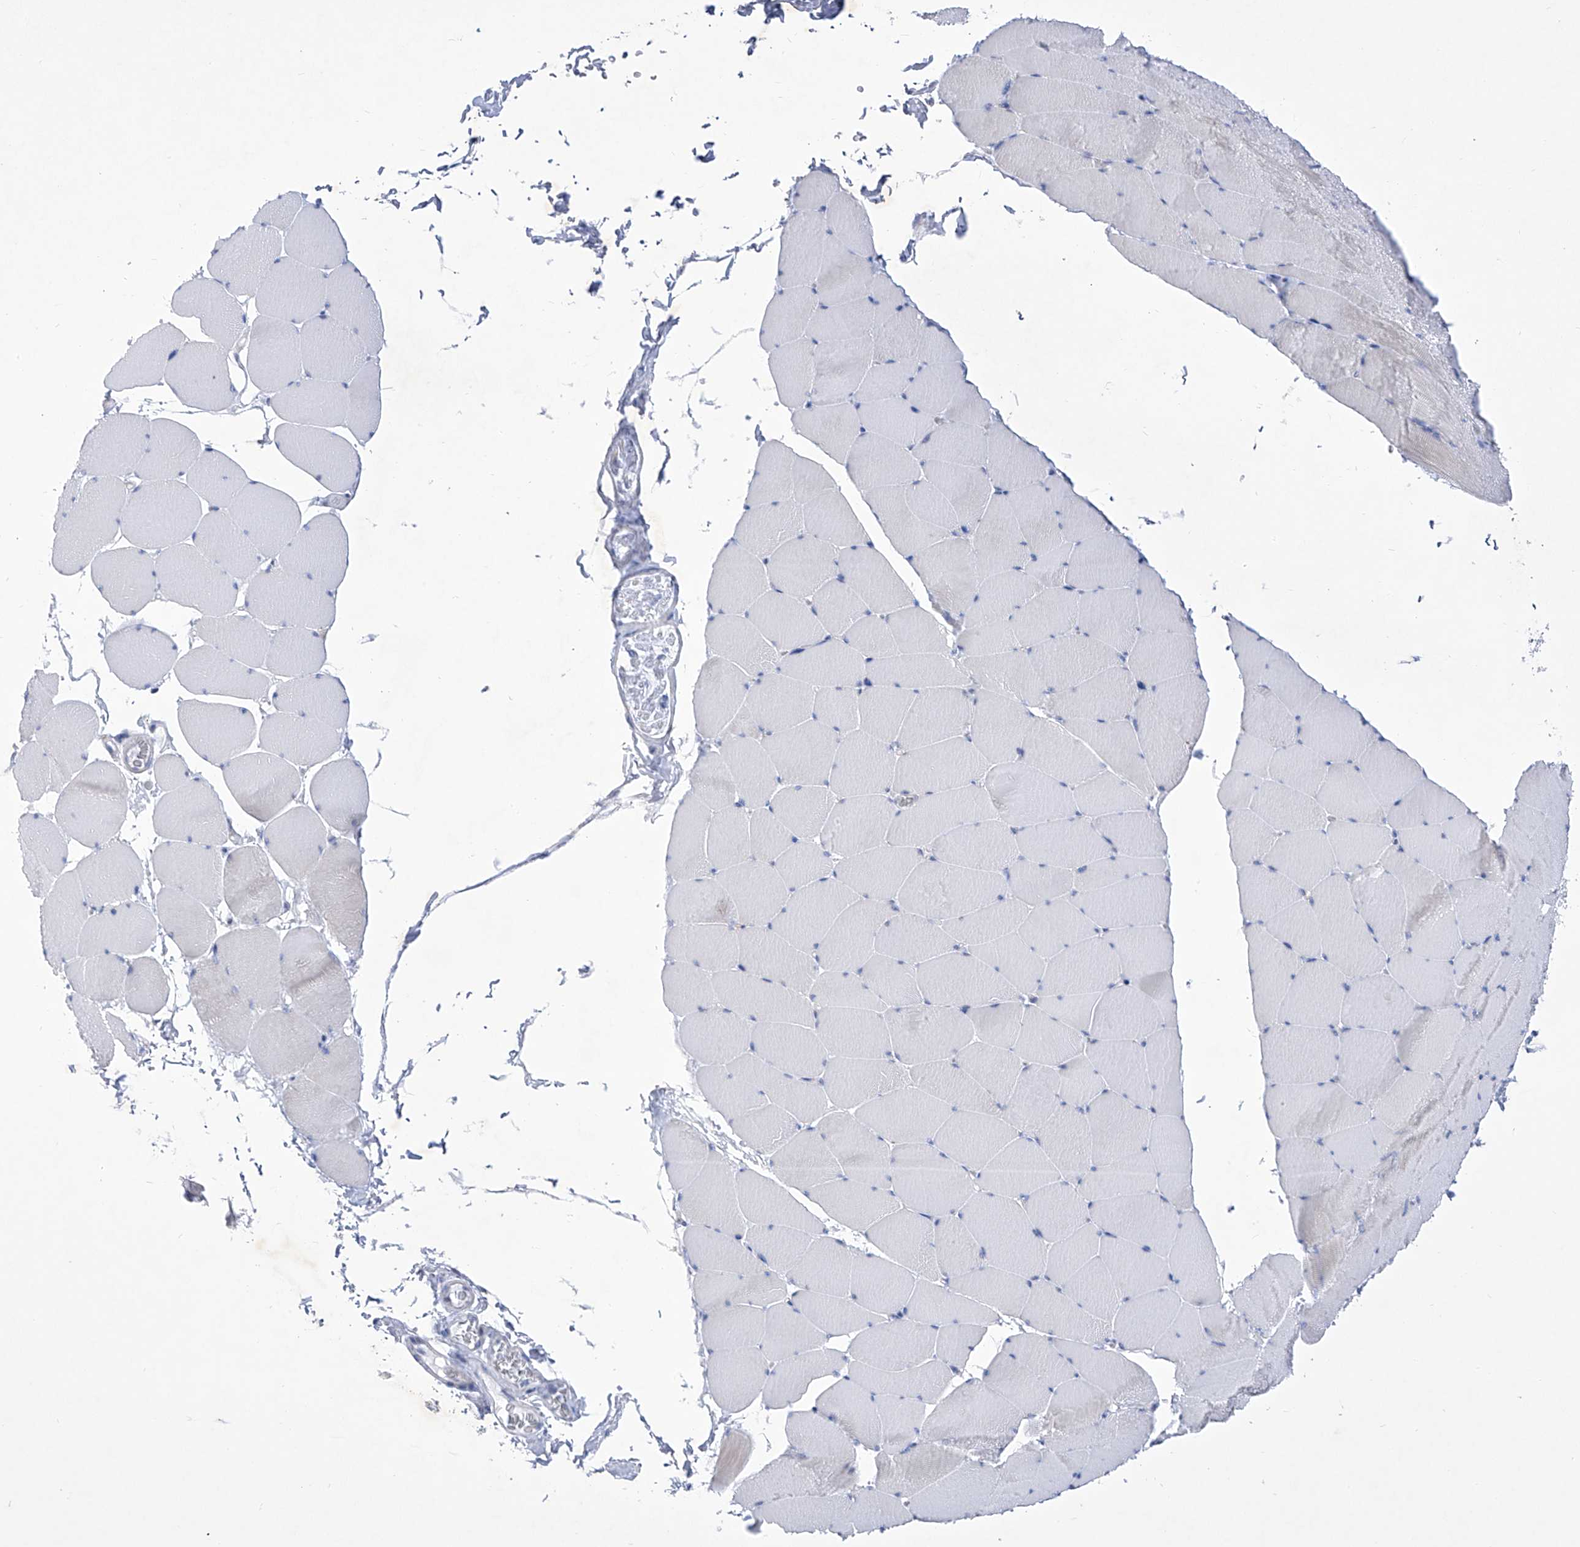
{"staining": {"intensity": "negative", "quantity": "none", "location": "none"}, "tissue": "skeletal muscle", "cell_type": "Myocytes", "image_type": "normal", "snomed": [{"axis": "morphology", "description": "Normal tissue, NOS"}, {"axis": "topography", "description": "Skeletal muscle"}], "caption": "Immunohistochemistry of benign human skeletal muscle reveals no expression in myocytes.", "gene": "C1orf87", "patient": {"sex": "male", "age": 62}}